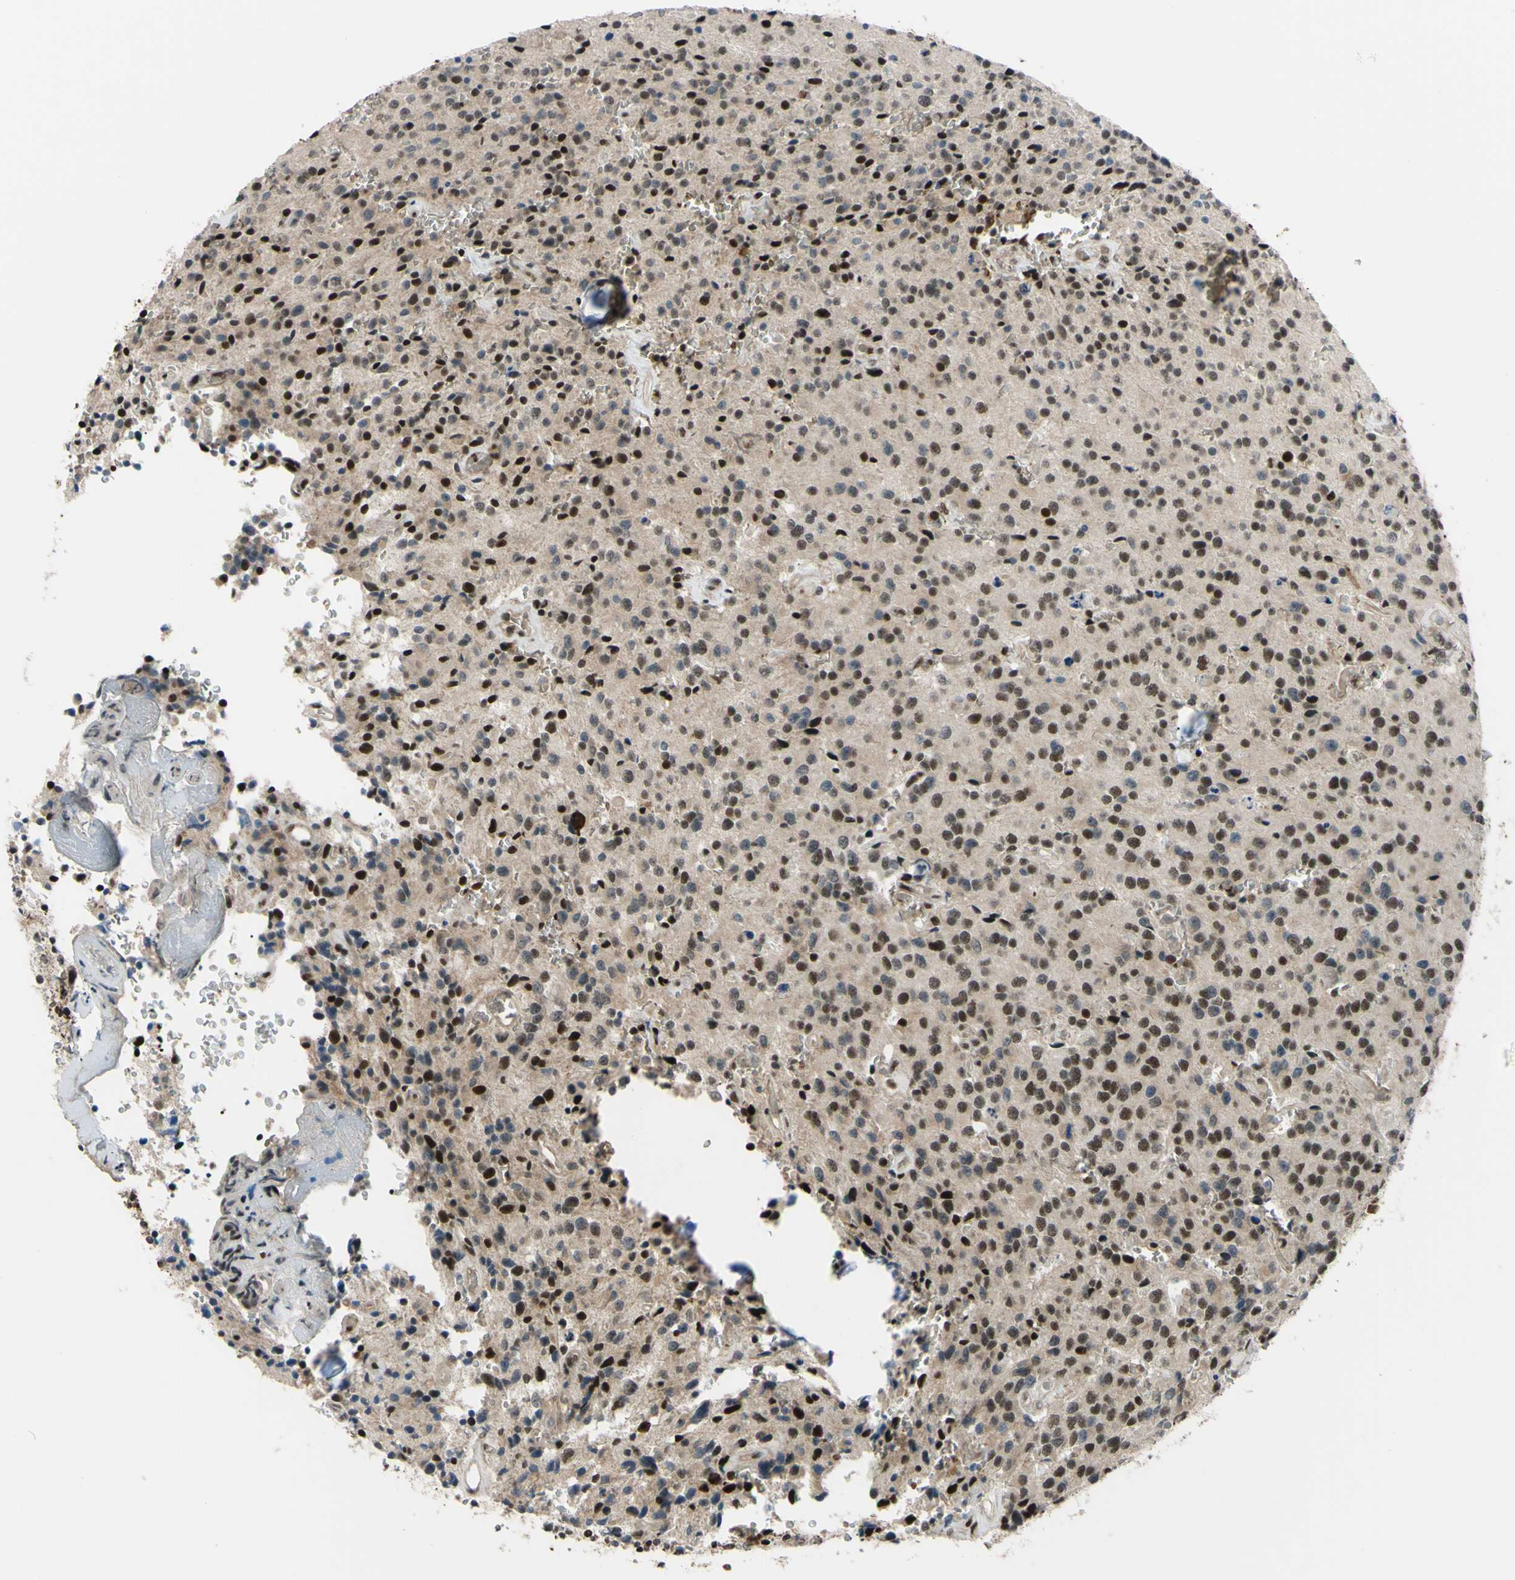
{"staining": {"intensity": "strong", "quantity": "25%-75%", "location": "nuclear"}, "tissue": "glioma", "cell_type": "Tumor cells", "image_type": "cancer", "snomed": [{"axis": "morphology", "description": "Glioma, malignant, Low grade"}, {"axis": "topography", "description": "Brain"}], "caption": "Immunohistochemical staining of human glioma exhibits high levels of strong nuclear protein staining in approximately 25%-75% of tumor cells.", "gene": "THAP12", "patient": {"sex": "male", "age": 58}}